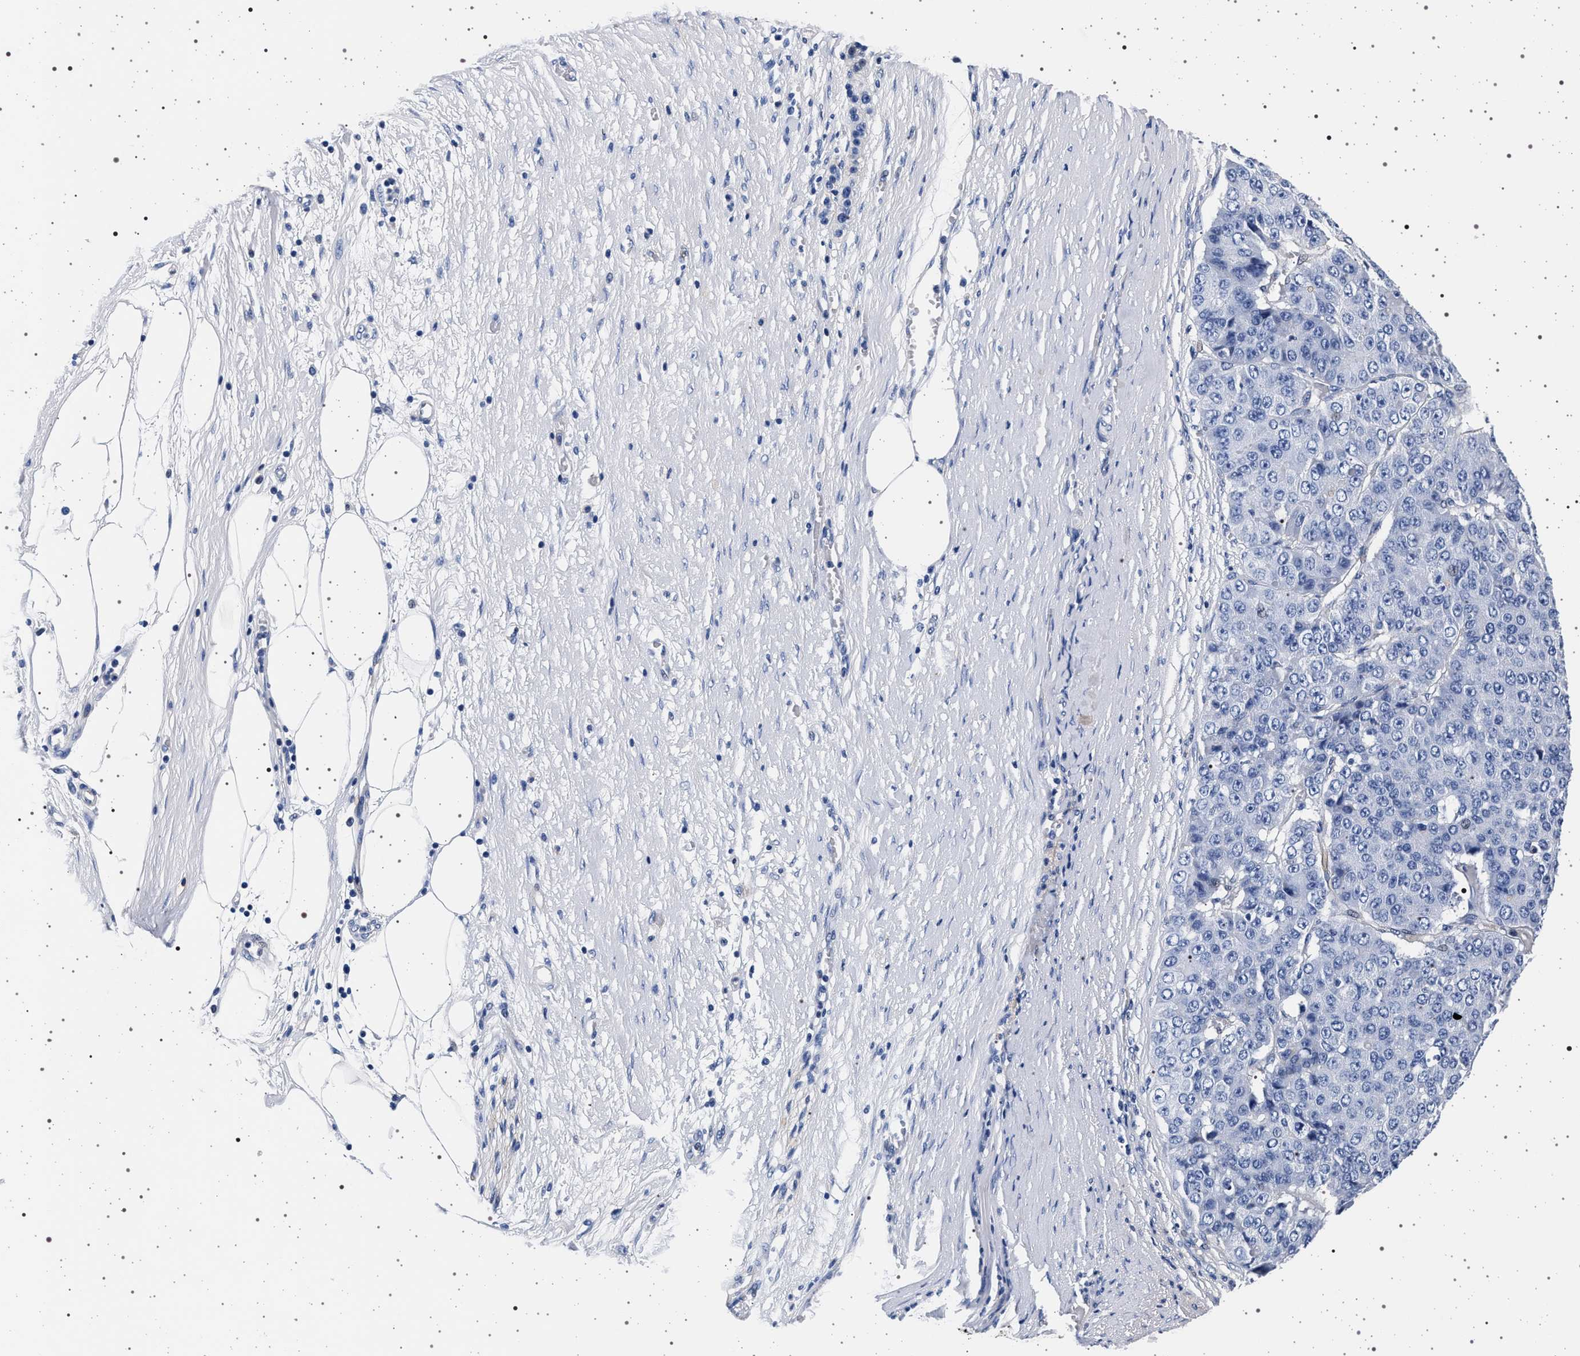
{"staining": {"intensity": "negative", "quantity": "none", "location": "none"}, "tissue": "pancreatic cancer", "cell_type": "Tumor cells", "image_type": "cancer", "snomed": [{"axis": "morphology", "description": "Adenocarcinoma, NOS"}, {"axis": "topography", "description": "Pancreas"}], "caption": "Immunohistochemistry image of human adenocarcinoma (pancreatic) stained for a protein (brown), which shows no staining in tumor cells.", "gene": "SLC9A1", "patient": {"sex": "male", "age": 50}}